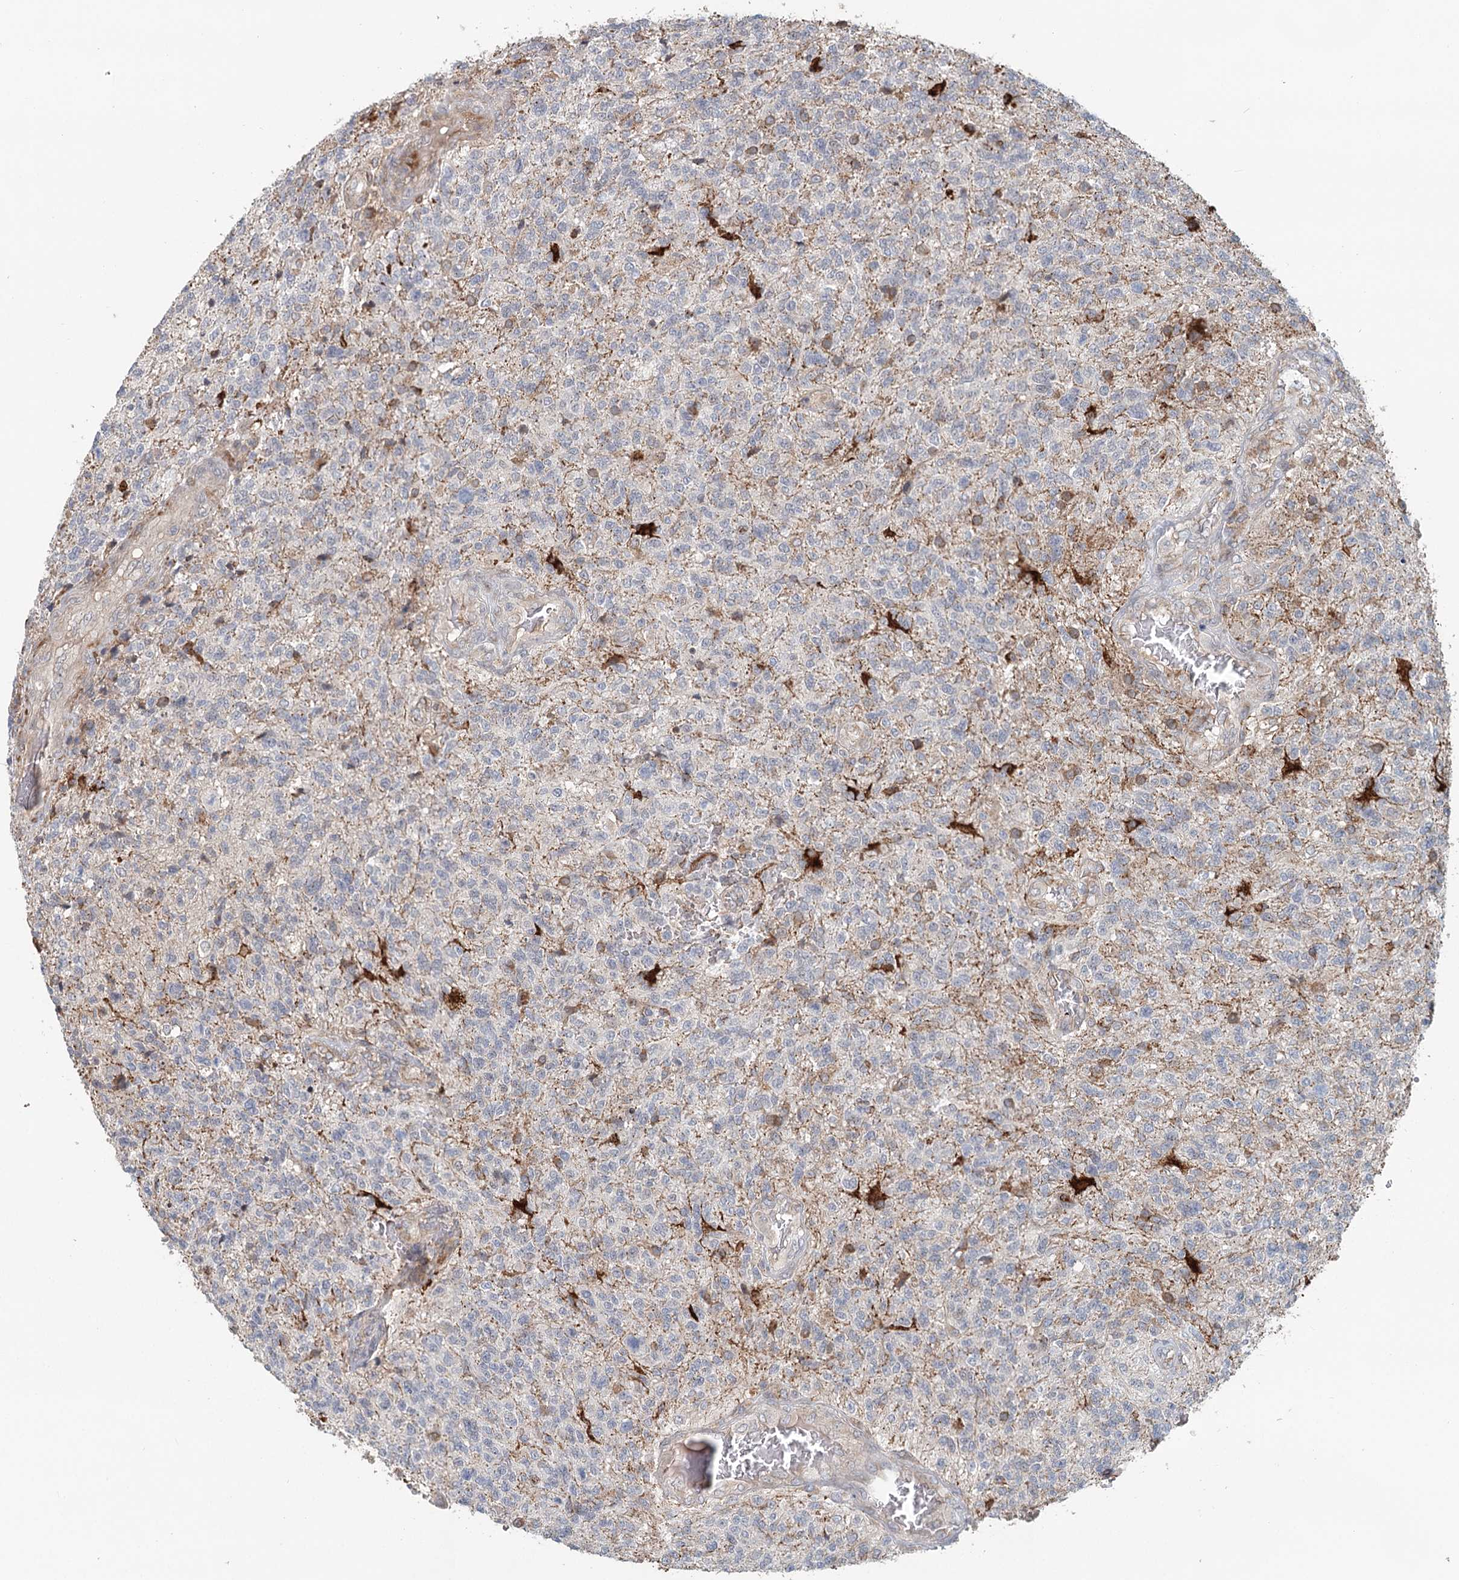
{"staining": {"intensity": "negative", "quantity": "none", "location": "none"}, "tissue": "glioma", "cell_type": "Tumor cells", "image_type": "cancer", "snomed": [{"axis": "morphology", "description": "Glioma, malignant, High grade"}, {"axis": "topography", "description": "Brain"}], "caption": "IHC photomicrograph of neoplastic tissue: malignant glioma (high-grade) stained with DAB shows no significant protein staining in tumor cells.", "gene": "RNF111", "patient": {"sex": "male", "age": 56}}